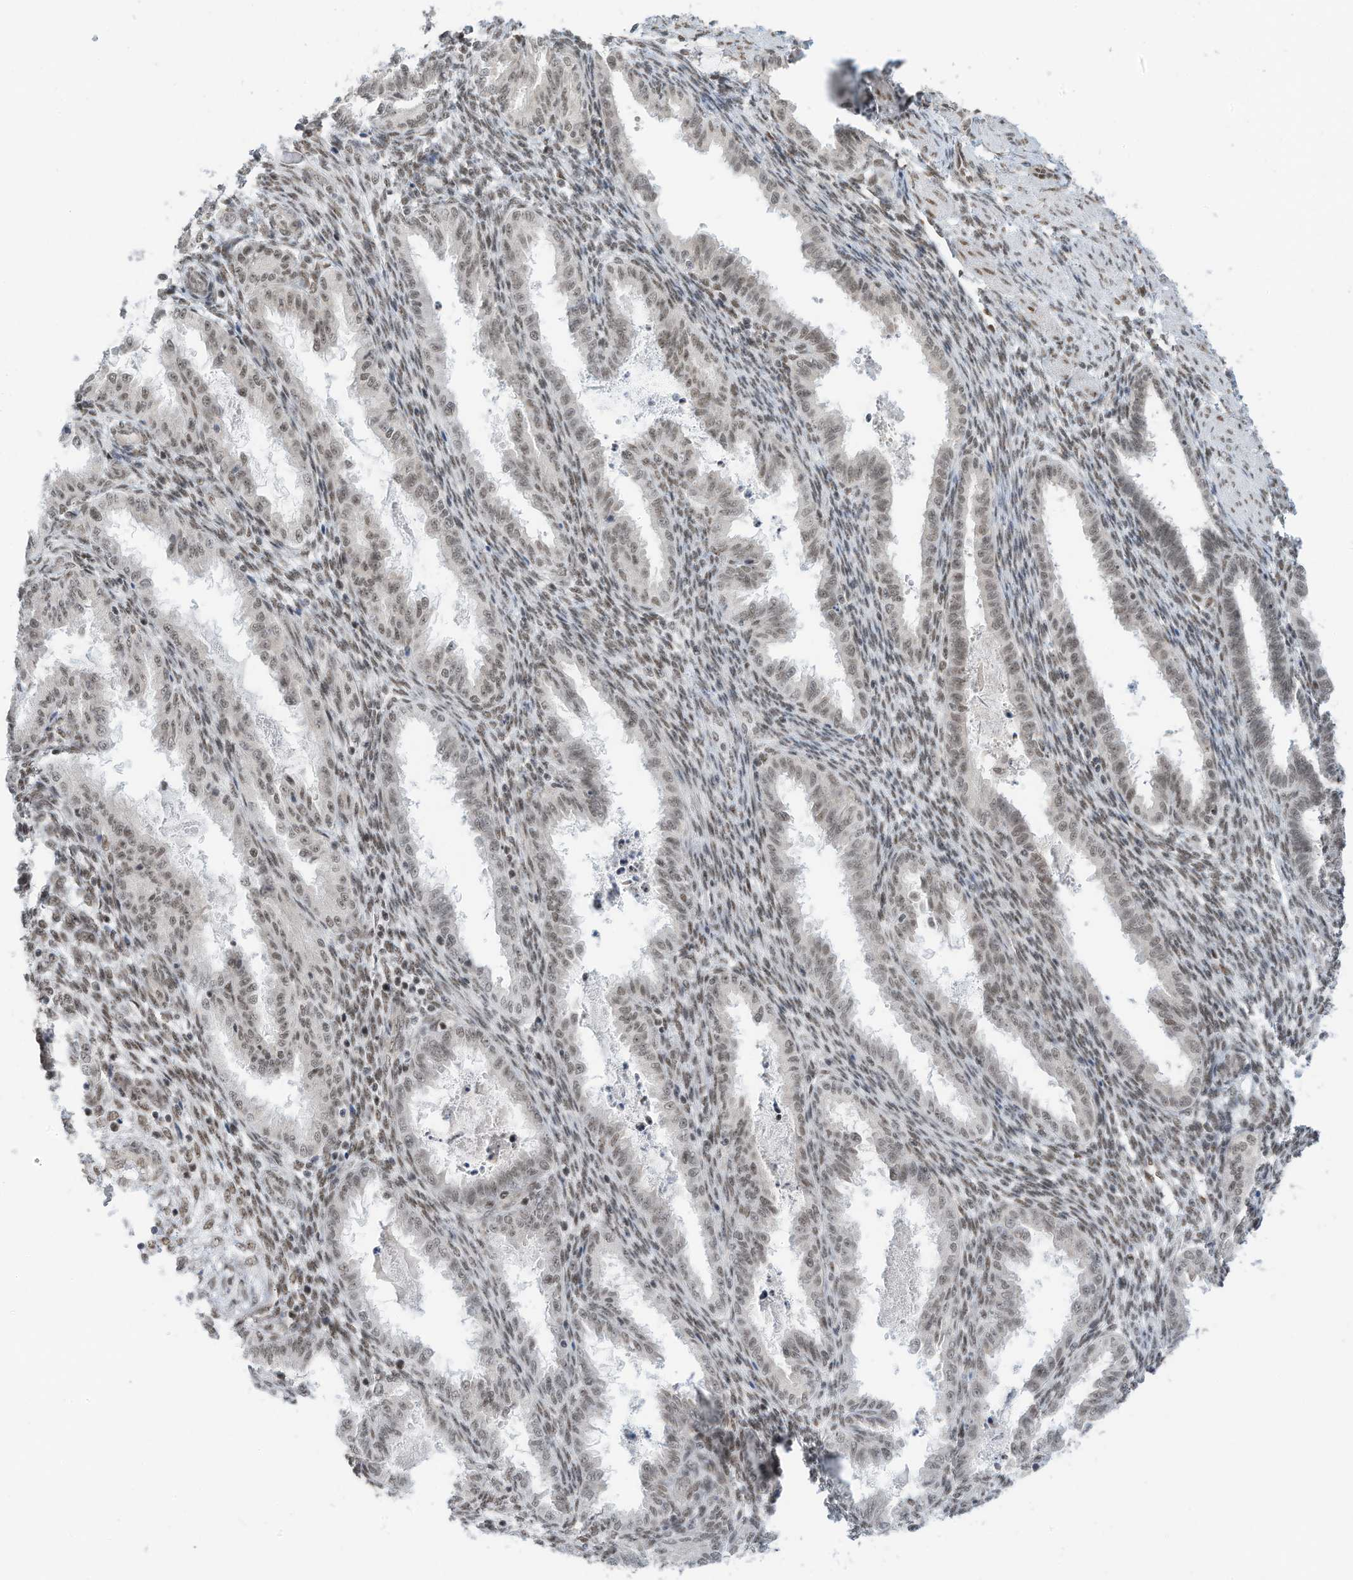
{"staining": {"intensity": "weak", "quantity": "<25%", "location": "nuclear"}, "tissue": "endometrium", "cell_type": "Cells in endometrial stroma", "image_type": "normal", "snomed": [{"axis": "morphology", "description": "Normal tissue, NOS"}, {"axis": "topography", "description": "Endometrium"}], "caption": "The image shows no staining of cells in endometrial stroma in benign endometrium.", "gene": "AURKAIP1", "patient": {"sex": "female", "age": 33}}